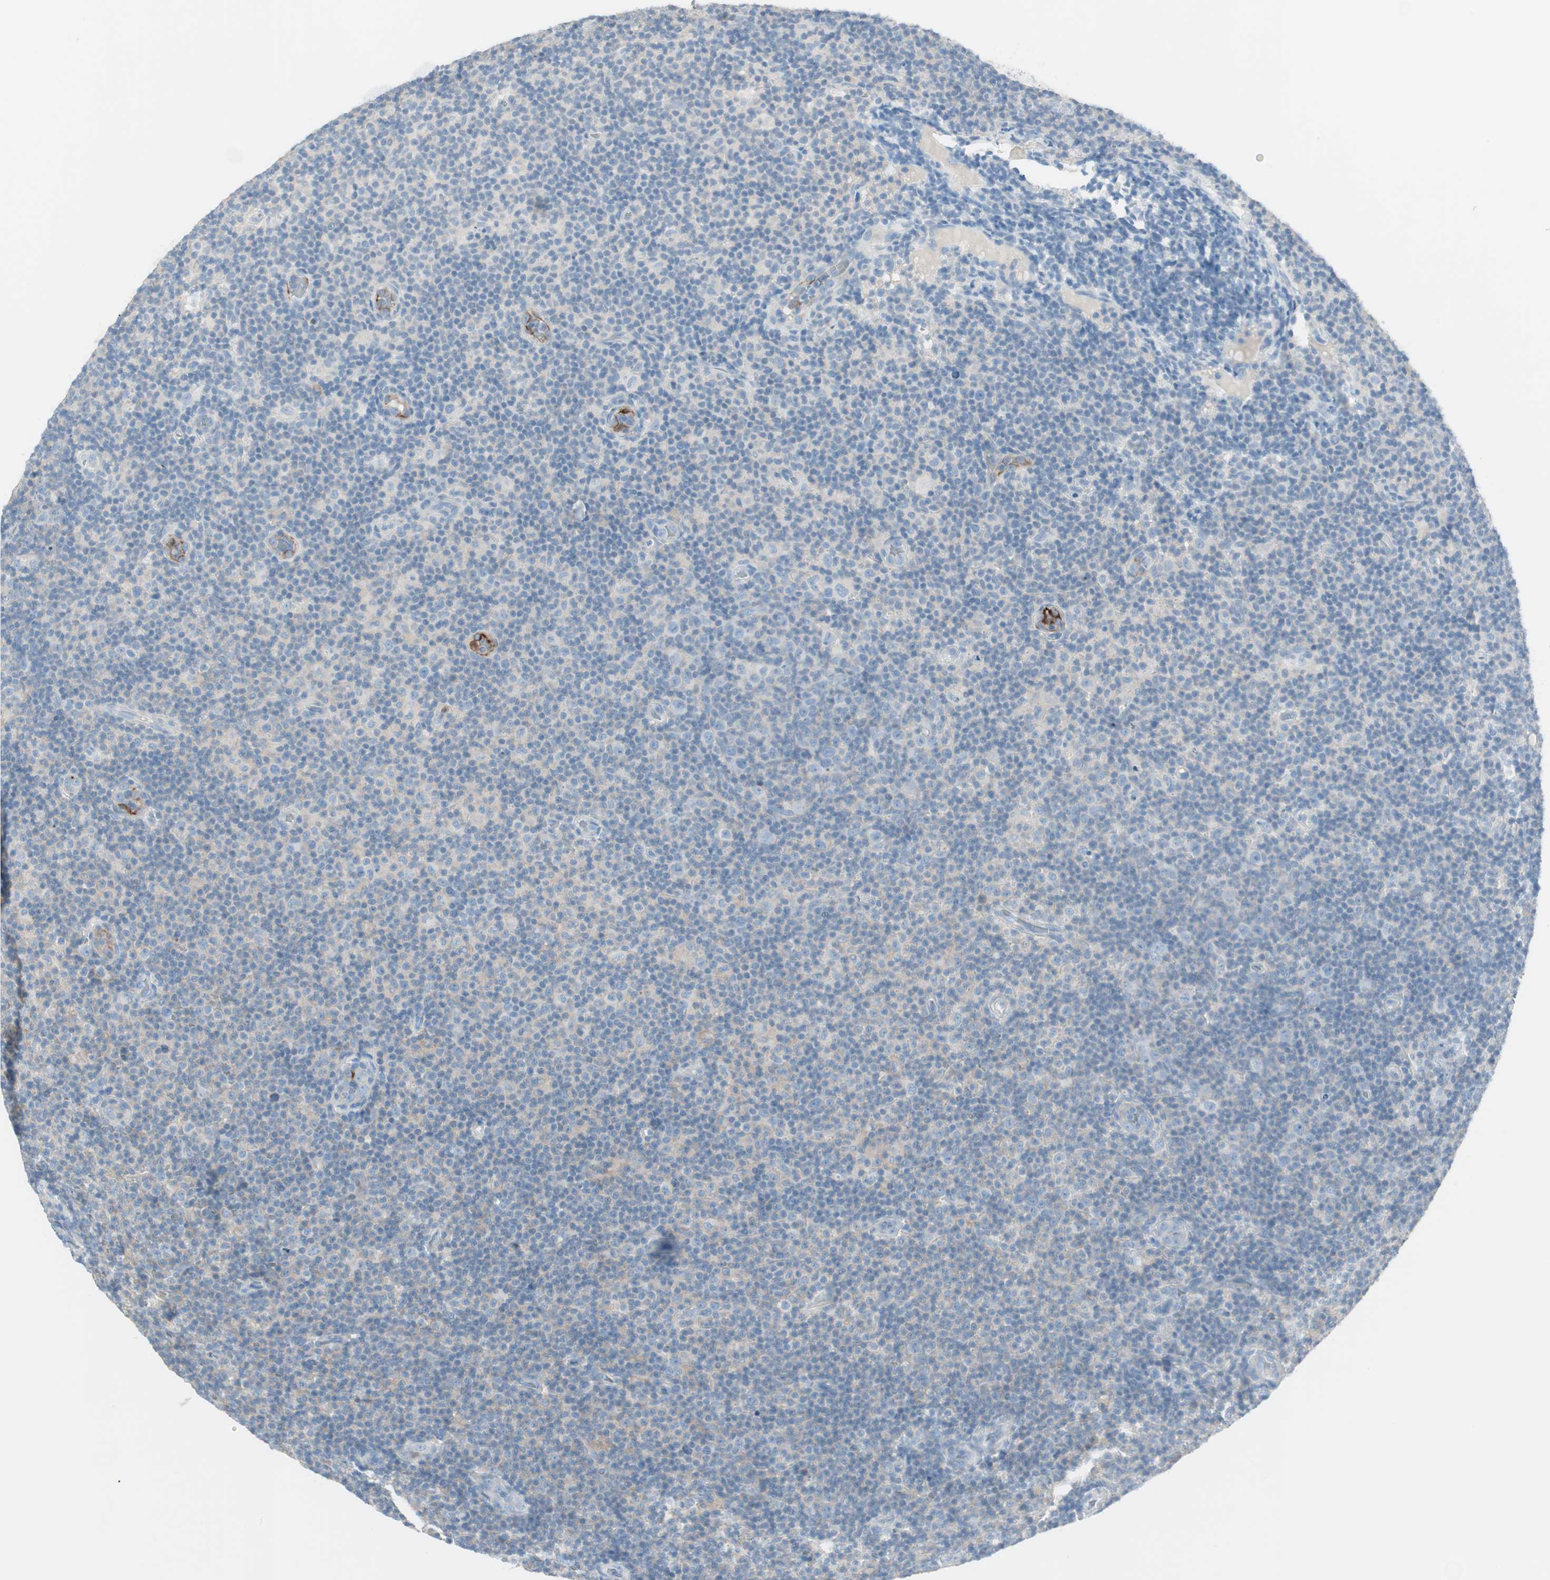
{"staining": {"intensity": "weak", "quantity": "25%-75%", "location": "cytoplasmic/membranous"}, "tissue": "lymphoma", "cell_type": "Tumor cells", "image_type": "cancer", "snomed": [{"axis": "morphology", "description": "Malignant lymphoma, non-Hodgkin's type, Low grade"}, {"axis": "topography", "description": "Lymph node"}], "caption": "Malignant lymphoma, non-Hodgkin's type (low-grade) stained with a brown dye displays weak cytoplasmic/membranous positive expression in approximately 25%-75% of tumor cells.", "gene": "ITLN2", "patient": {"sex": "male", "age": 83}}